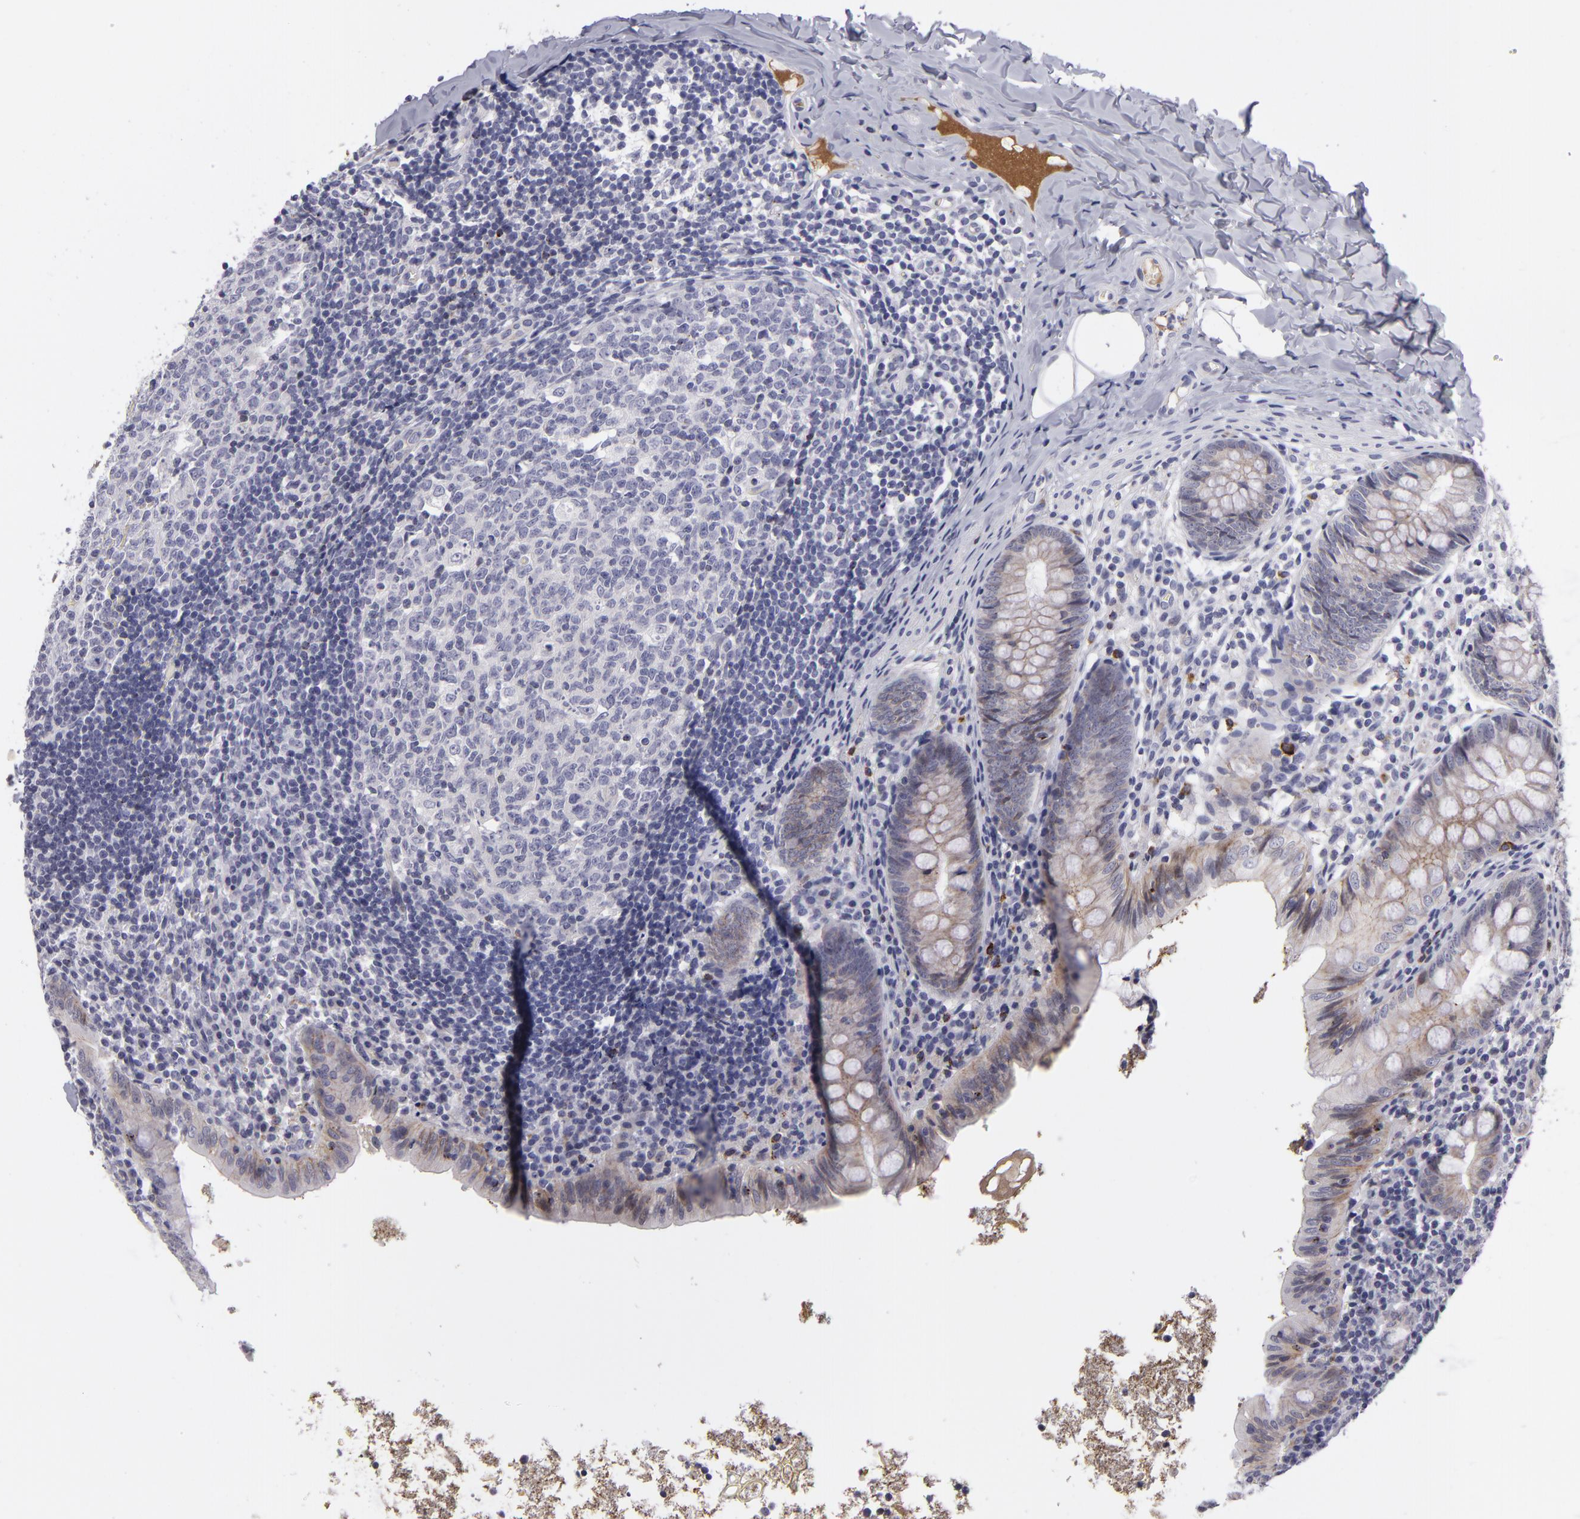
{"staining": {"intensity": "moderate", "quantity": ">75%", "location": "cytoplasmic/membranous"}, "tissue": "appendix", "cell_type": "Glandular cells", "image_type": "normal", "snomed": [{"axis": "morphology", "description": "Normal tissue, NOS"}, {"axis": "topography", "description": "Appendix"}], "caption": "The photomicrograph demonstrates staining of normal appendix, revealing moderate cytoplasmic/membranous protein expression (brown color) within glandular cells.", "gene": "CTNNB1", "patient": {"sex": "male", "age": 7}}